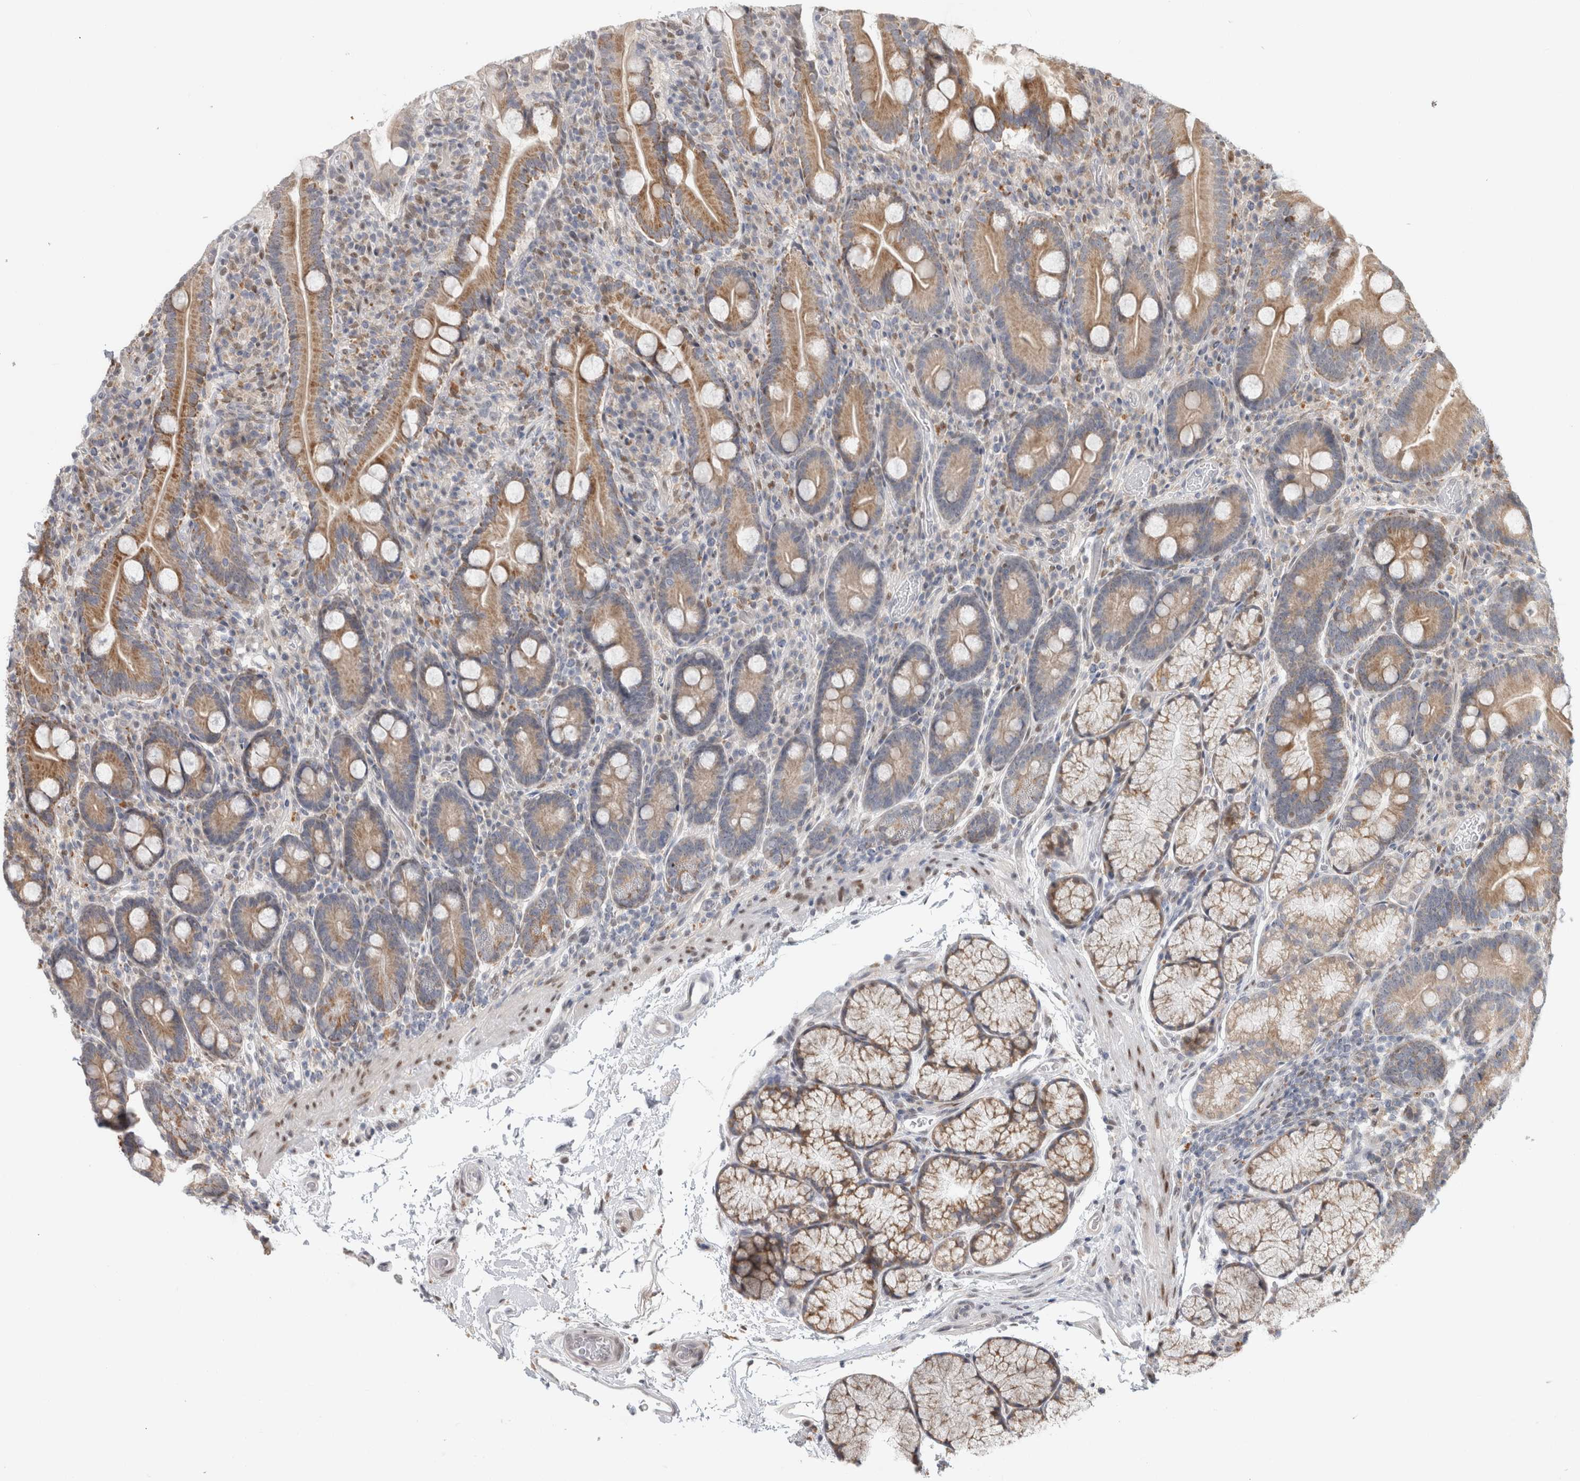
{"staining": {"intensity": "moderate", "quantity": ">75%", "location": "cytoplasmic/membranous"}, "tissue": "duodenum", "cell_type": "Glandular cells", "image_type": "normal", "snomed": [{"axis": "morphology", "description": "Normal tissue, NOS"}, {"axis": "topography", "description": "Duodenum"}], "caption": "Protein expression analysis of unremarkable duodenum demonstrates moderate cytoplasmic/membranous expression in about >75% of glandular cells.", "gene": "NAB2", "patient": {"sex": "male", "age": 35}}